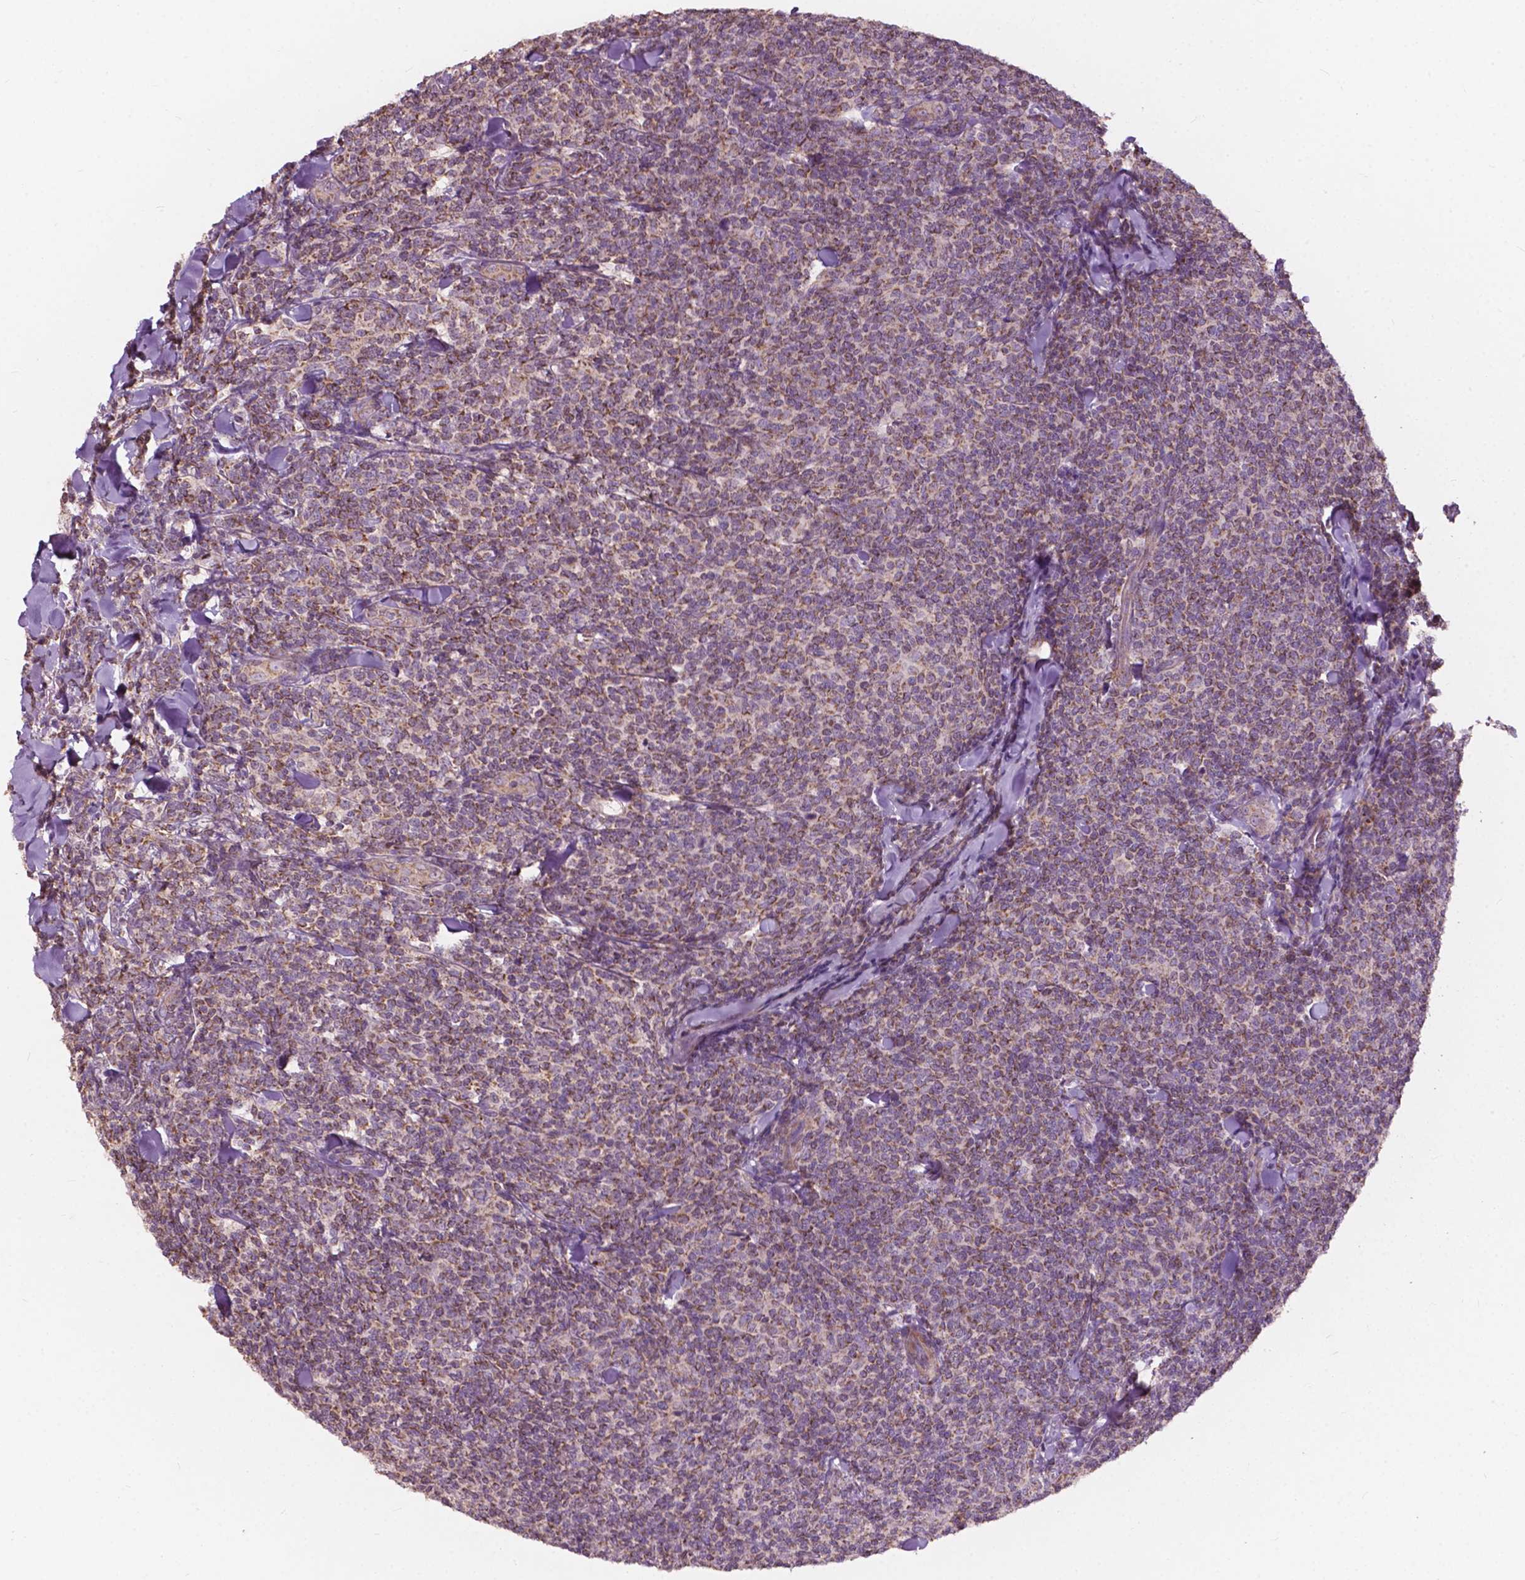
{"staining": {"intensity": "moderate", "quantity": ">75%", "location": "cytoplasmic/membranous"}, "tissue": "lymphoma", "cell_type": "Tumor cells", "image_type": "cancer", "snomed": [{"axis": "morphology", "description": "Malignant lymphoma, non-Hodgkin's type, Low grade"}, {"axis": "topography", "description": "Lymph node"}], "caption": "Low-grade malignant lymphoma, non-Hodgkin's type stained with DAB IHC shows medium levels of moderate cytoplasmic/membranous positivity in about >75% of tumor cells. Using DAB (3,3'-diaminobenzidine) (brown) and hematoxylin (blue) stains, captured at high magnification using brightfield microscopy.", "gene": "NDUFA10", "patient": {"sex": "female", "age": 56}}